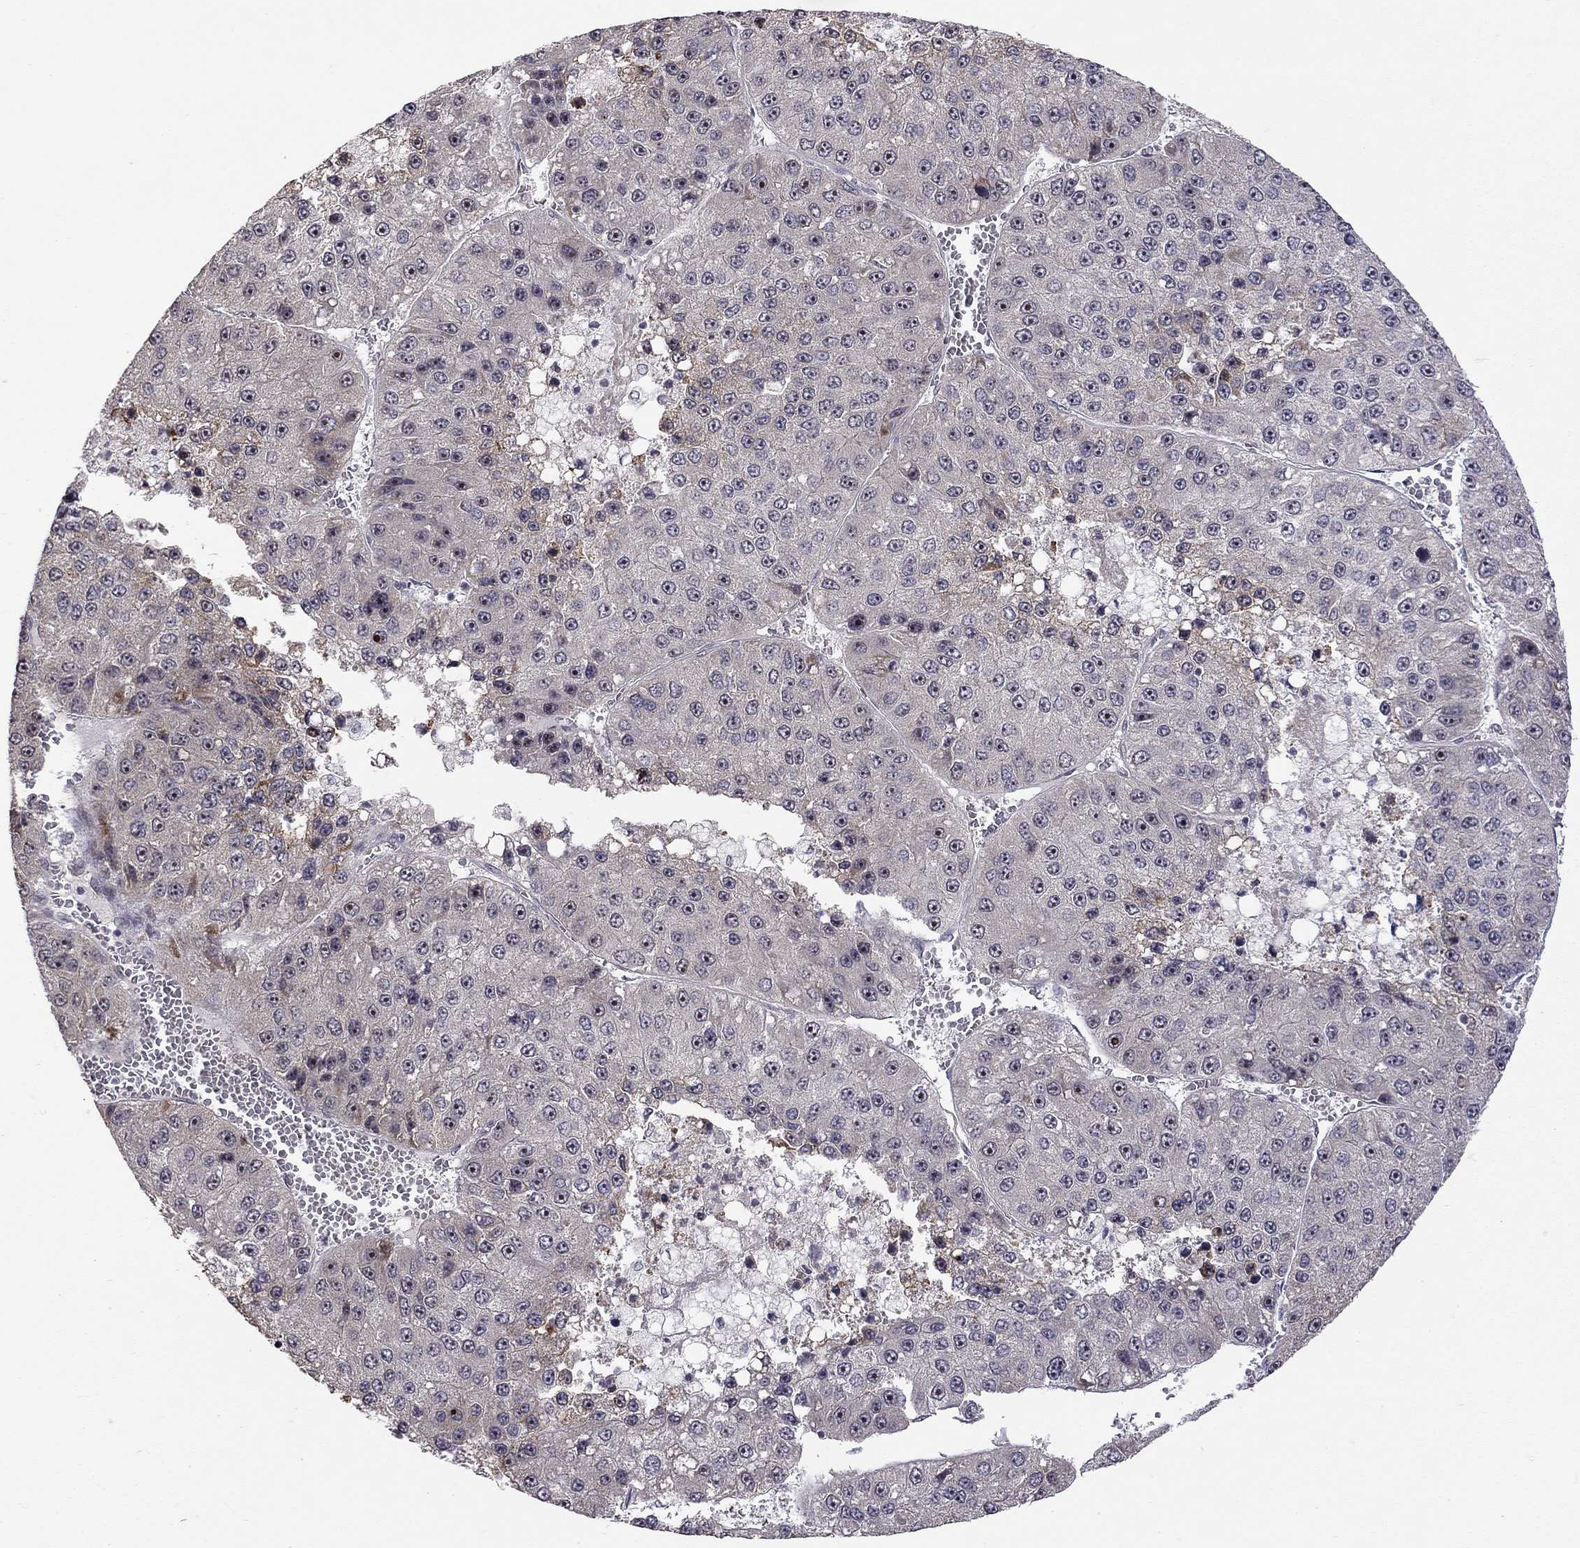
{"staining": {"intensity": "moderate", "quantity": "<25%", "location": "nuclear"}, "tissue": "liver cancer", "cell_type": "Tumor cells", "image_type": "cancer", "snomed": [{"axis": "morphology", "description": "Carcinoma, Hepatocellular, NOS"}, {"axis": "topography", "description": "Liver"}], "caption": "Human liver cancer (hepatocellular carcinoma) stained with a protein marker displays moderate staining in tumor cells.", "gene": "STXBP6", "patient": {"sex": "female", "age": 73}}